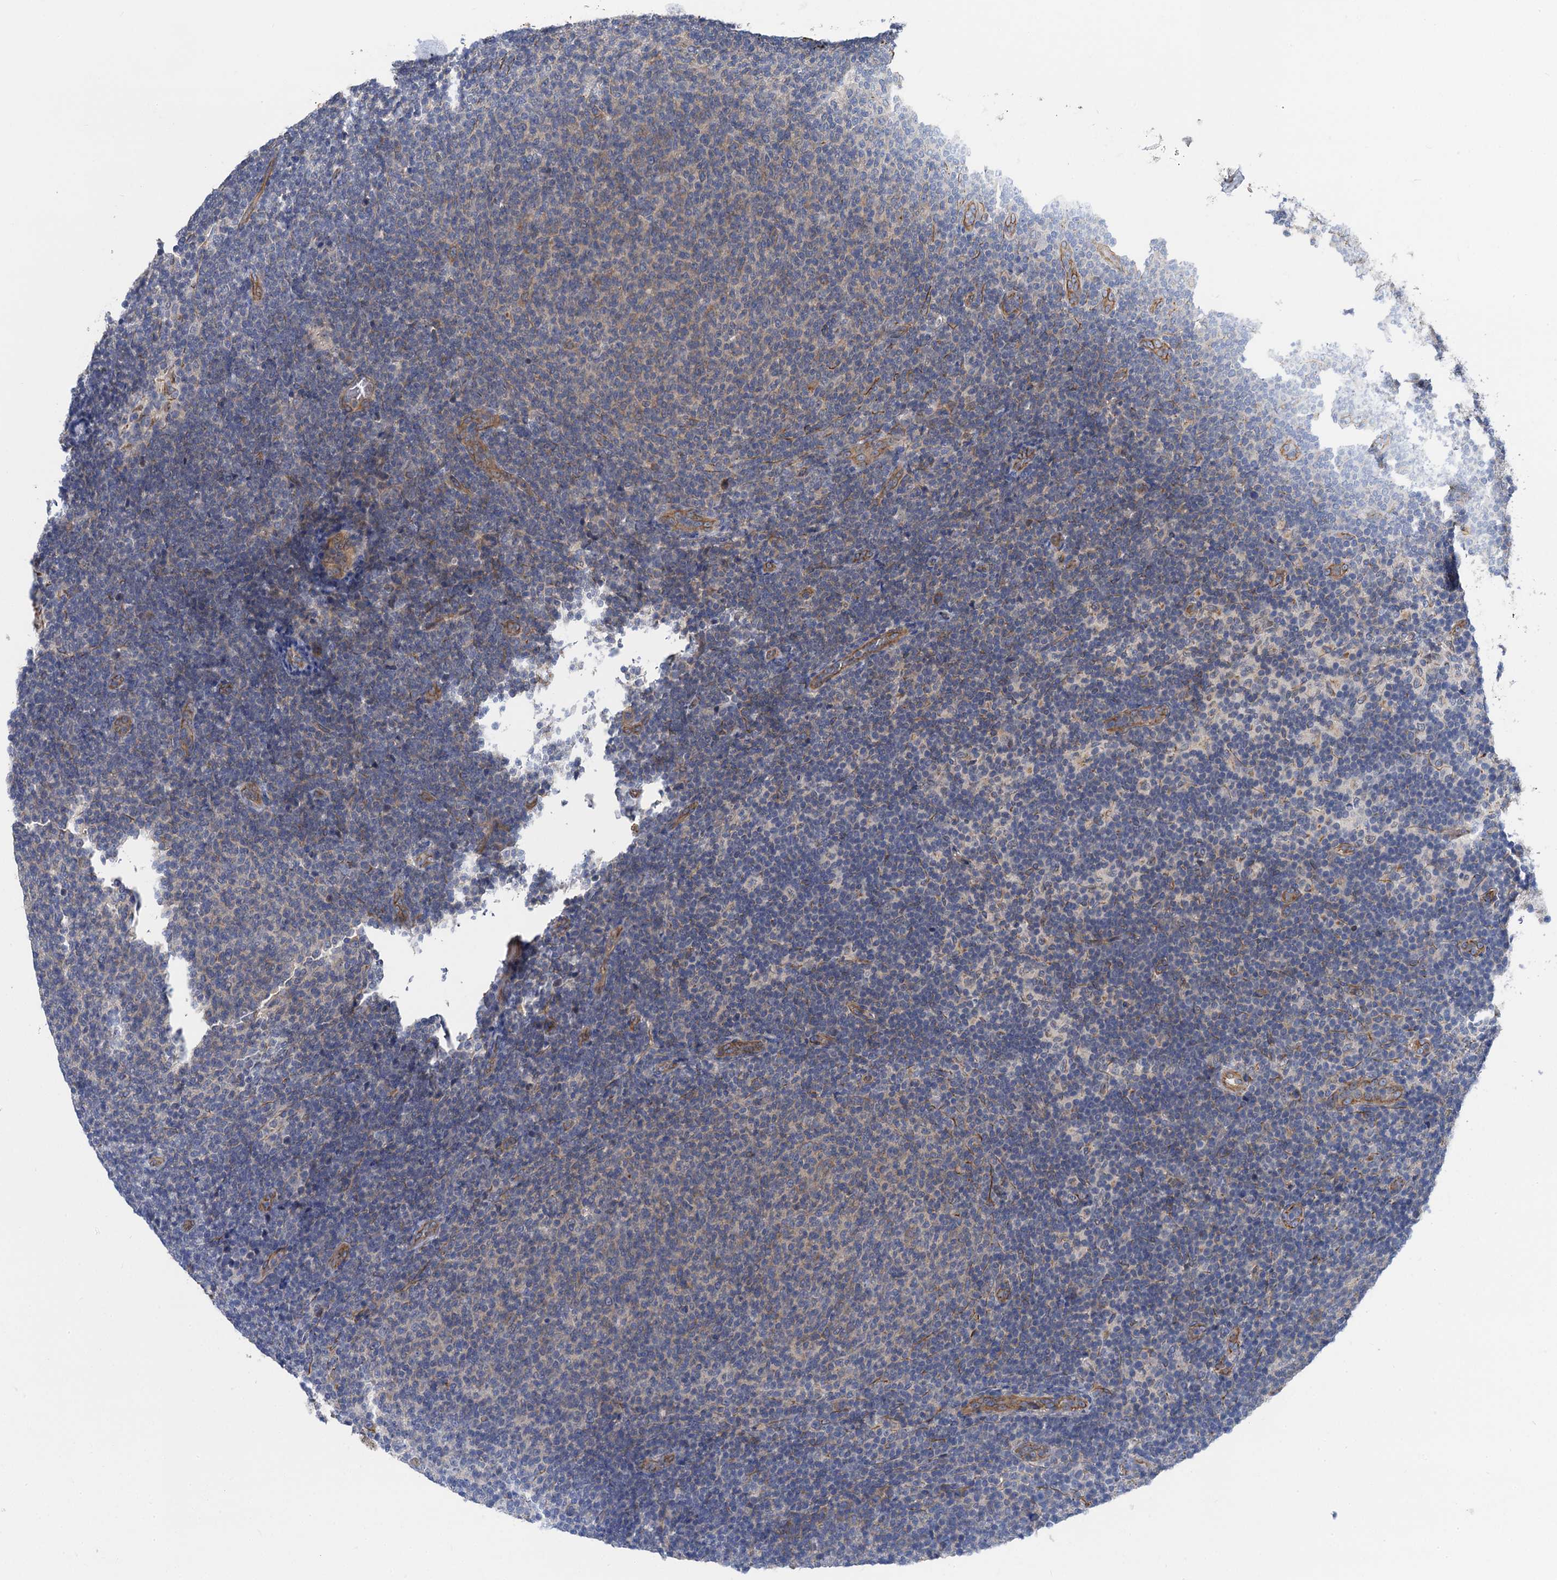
{"staining": {"intensity": "moderate", "quantity": "<25%", "location": "cytoplasmic/membranous"}, "tissue": "lymphoma", "cell_type": "Tumor cells", "image_type": "cancer", "snomed": [{"axis": "morphology", "description": "Malignant lymphoma, non-Hodgkin's type, Low grade"}, {"axis": "topography", "description": "Lymph node"}], "caption": "A photomicrograph of human lymphoma stained for a protein displays moderate cytoplasmic/membranous brown staining in tumor cells. The protein of interest is stained brown, and the nuclei are stained in blue (DAB IHC with brightfield microscopy, high magnification).", "gene": "PJA2", "patient": {"sex": "male", "age": 66}}